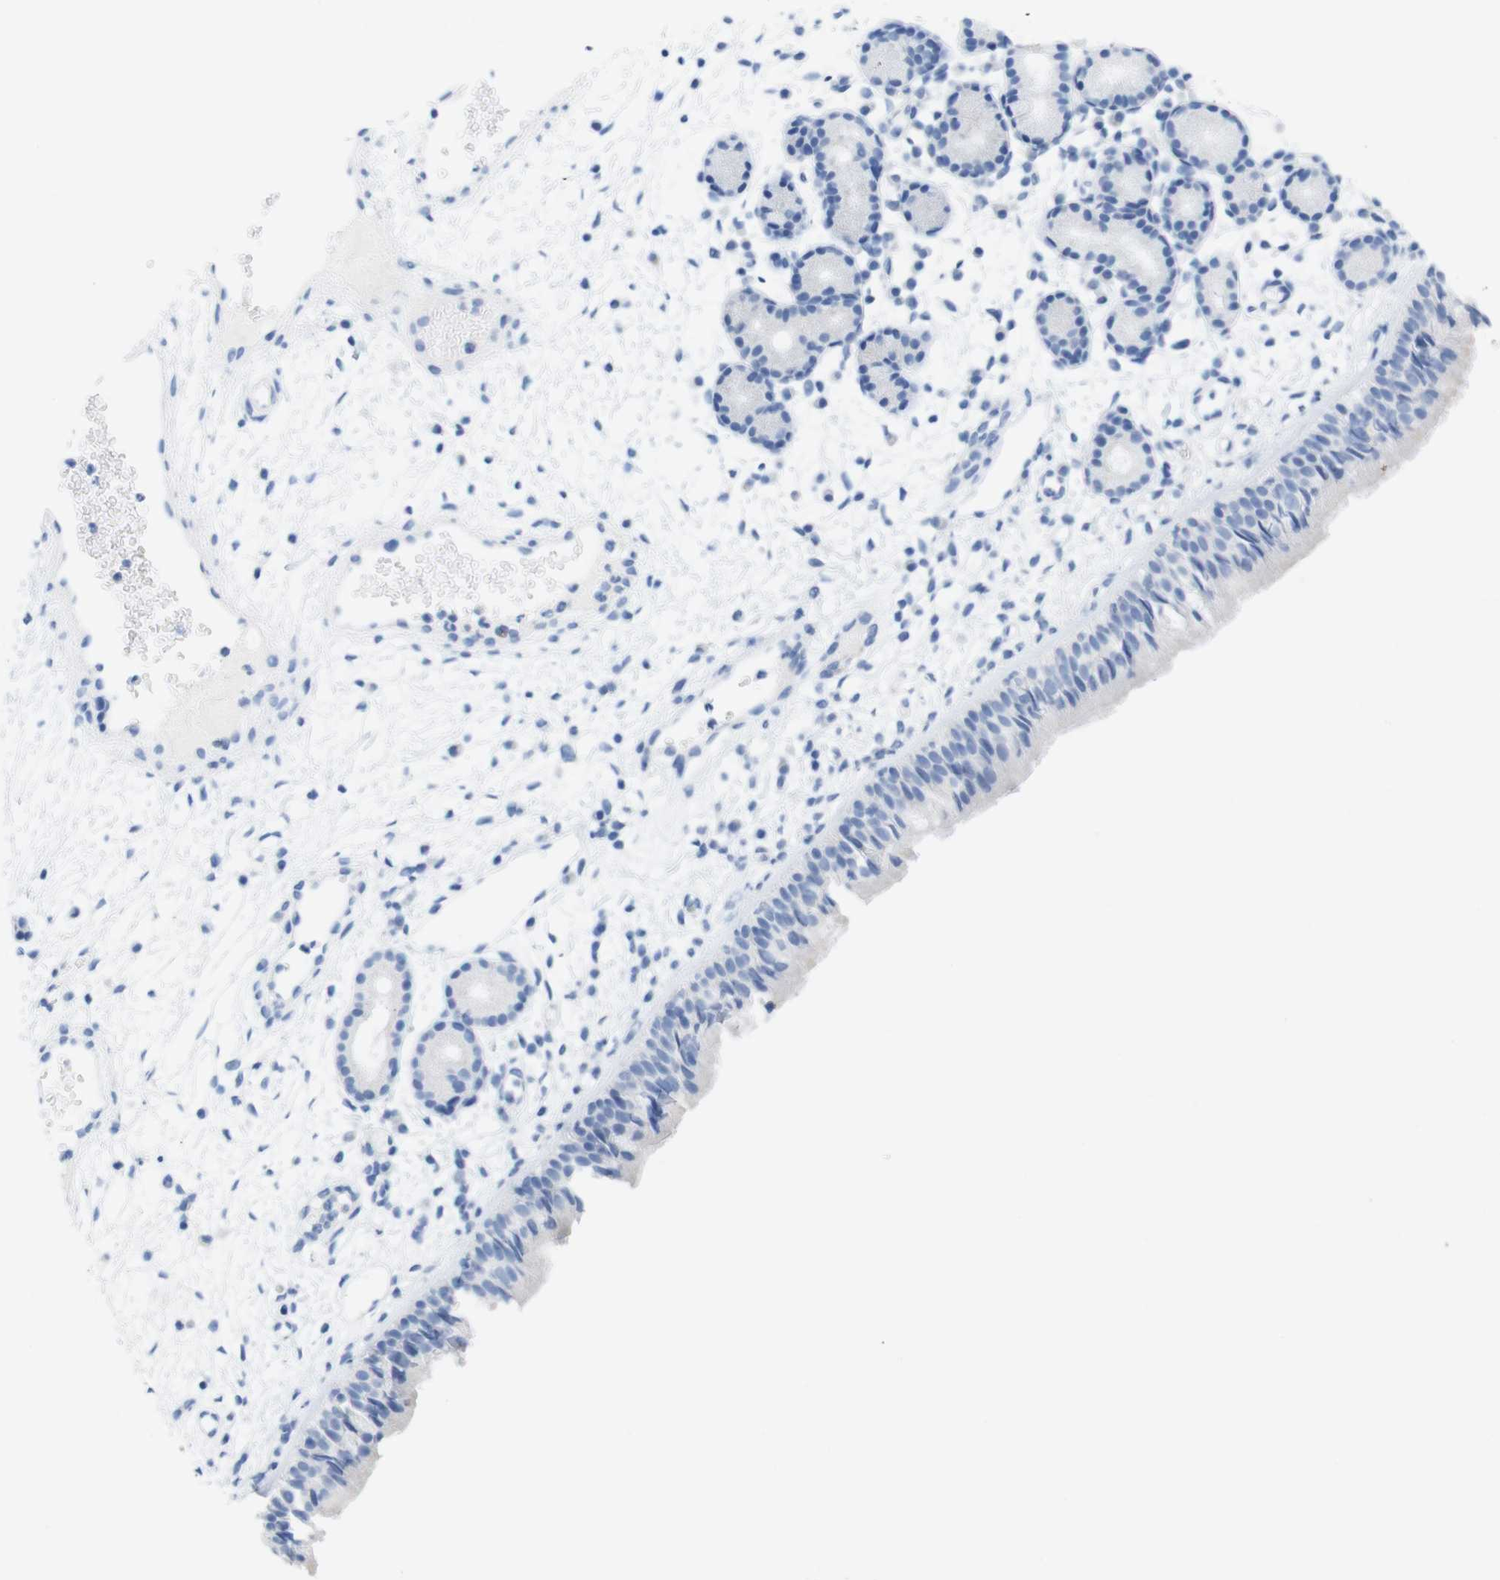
{"staining": {"intensity": "negative", "quantity": "none", "location": "none"}, "tissue": "nasopharynx", "cell_type": "Respiratory epithelial cells", "image_type": "normal", "snomed": [{"axis": "morphology", "description": "Normal tissue, NOS"}, {"axis": "morphology", "description": "Inflammation, NOS"}, {"axis": "topography", "description": "Nasopharynx"}], "caption": "Respiratory epithelial cells are negative for brown protein staining in normal nasopharynx. (IHC, brightfield microscopy, high magnification).", "gene": "LAG3", "patient": {"sex": "female", "age": 55}}